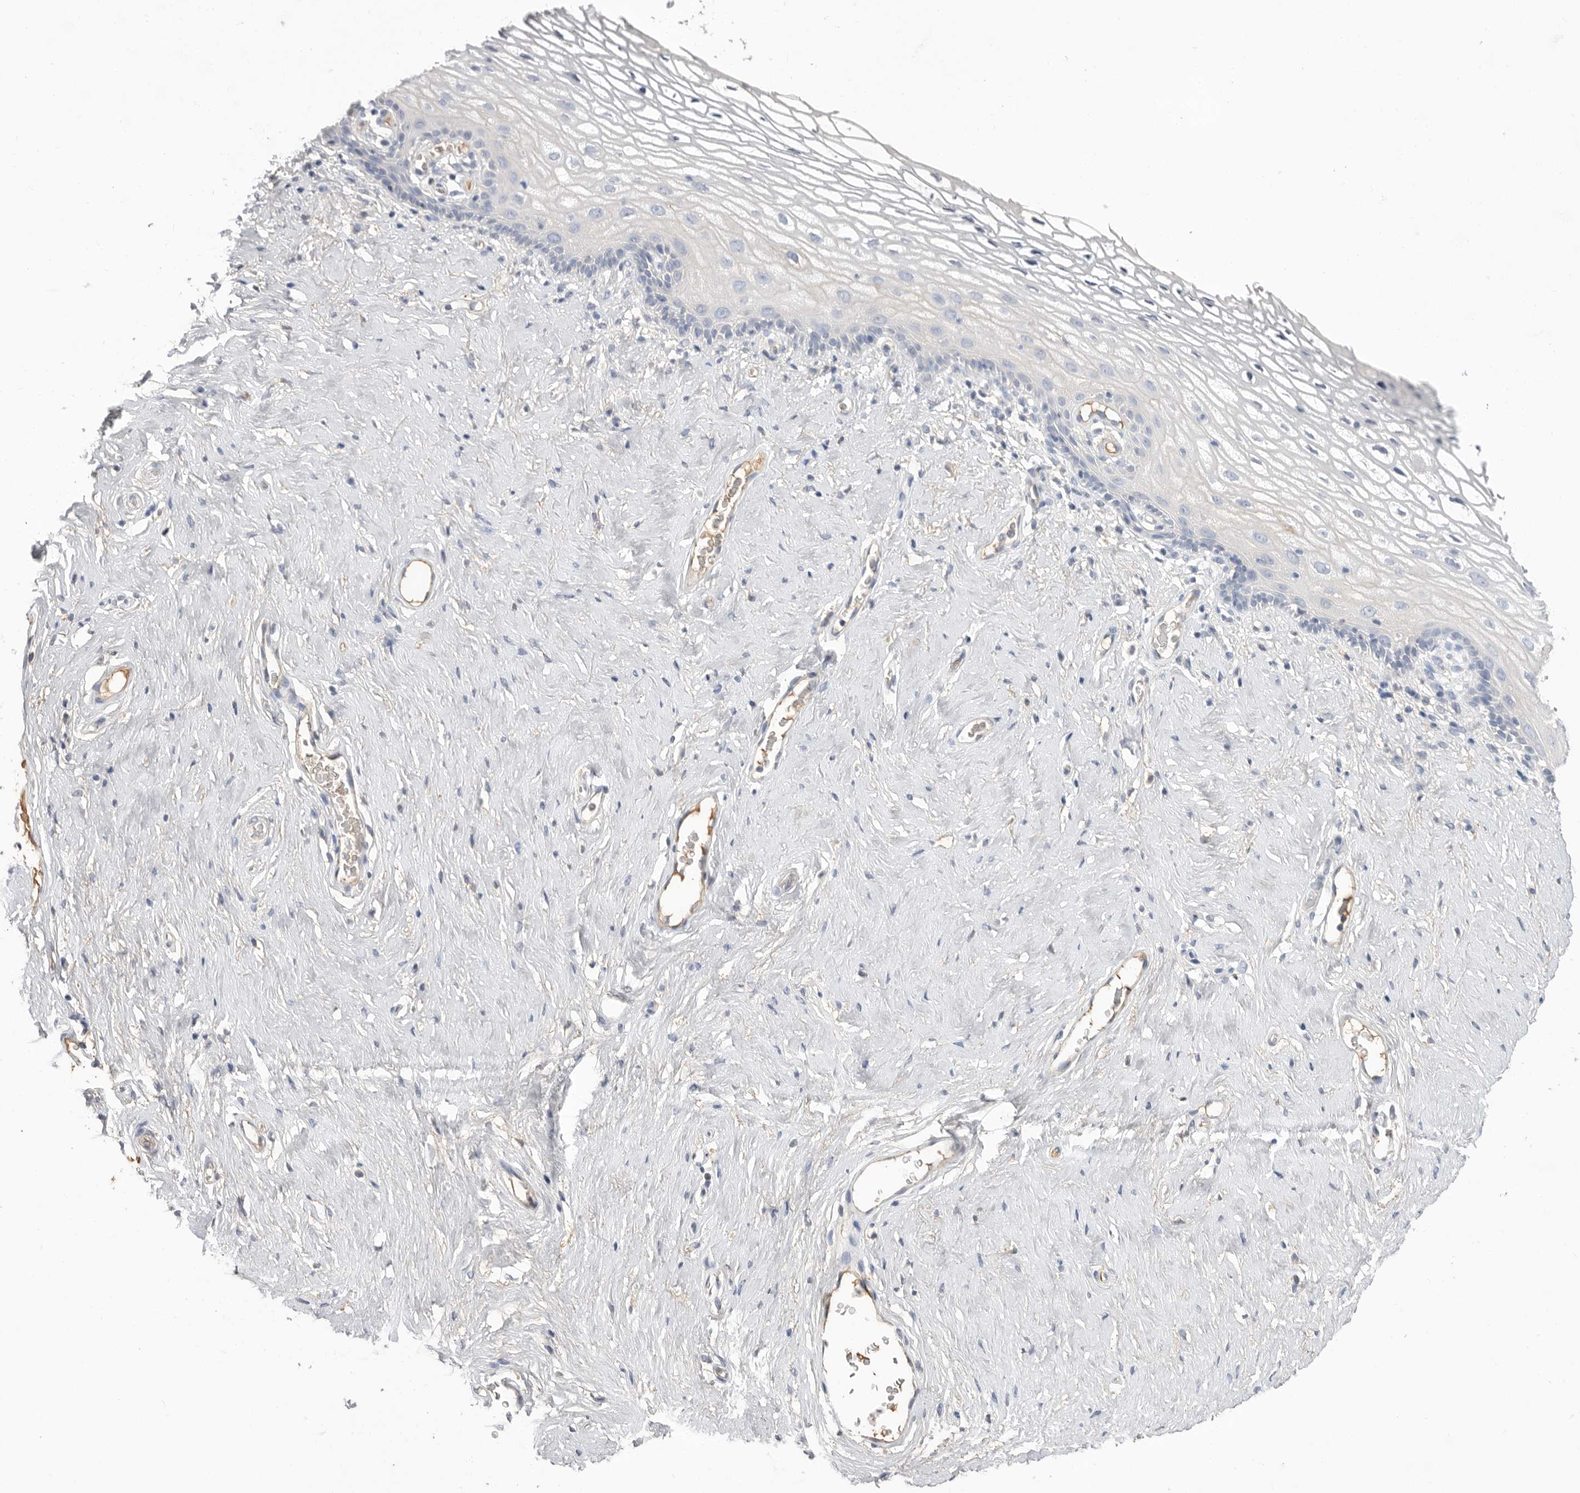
{"staining": {"intensity": "negative", "quantity": "none", "location": "none"}, "tissue": "vagina", "cell_type": "Squamous epithelial cells", "image_type": "normal", "snomed": [{"axis": "morphology", "description": "Normal tissue, NOS"}, {"axis": "morphology", "description": "Adenocarcinoma, NOS"}, {"axis": "topography", "description": "Rectum"}, {"axis": "topography", "description": "Vagina"}], "caption": "IHC histopathology image of unremarkable human vagina stained for a protein (brown), which shows no expression in squamous epithelial cells. (DAB immunohistochemistry with hematoxylin counter stain).", "gene": "APOA2", "patient": {"sex": "female", "age": 71}}